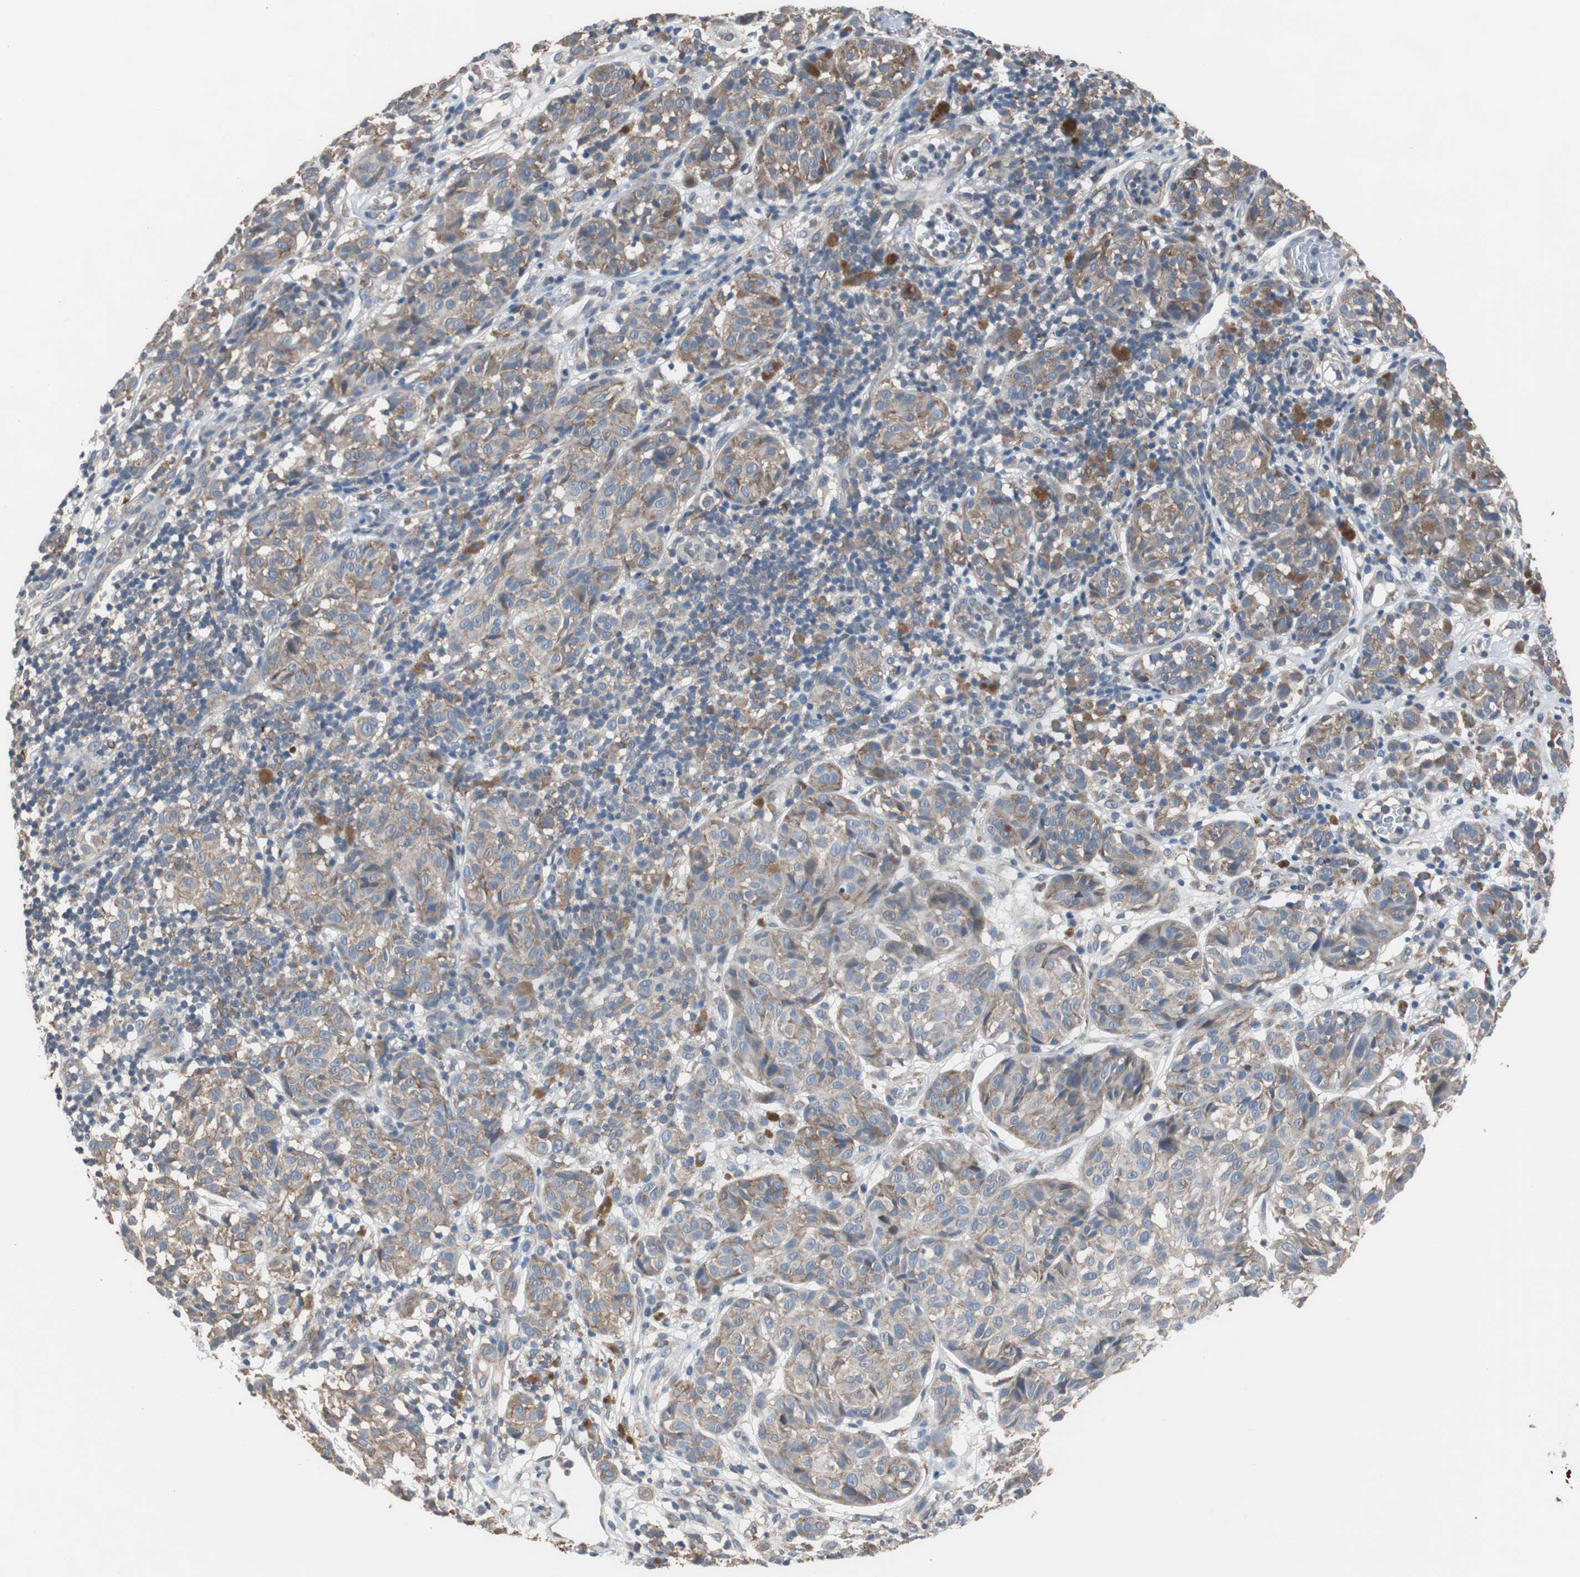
{"staining": {"intensity": "moderate", "quantity": ">75%", "location": "cytoplasmic/membranous"}, "tissue": "melanoma", "cell_type": "Tumor cells", "image_type": "cancer", "snomed": [{"axis": "morphology", "description": "Malignant melanoma, NOS"}, {"axis": "topography", "description": "Skin"}], "caption": "Approximately >75% of tumor cells in human melanoma display moderate cytoplasmic/membranous protein positivity as visualized by brown immunohistochemical staining.", "gene": "USP10", "patient": {"sex": "female", "age": 46}}